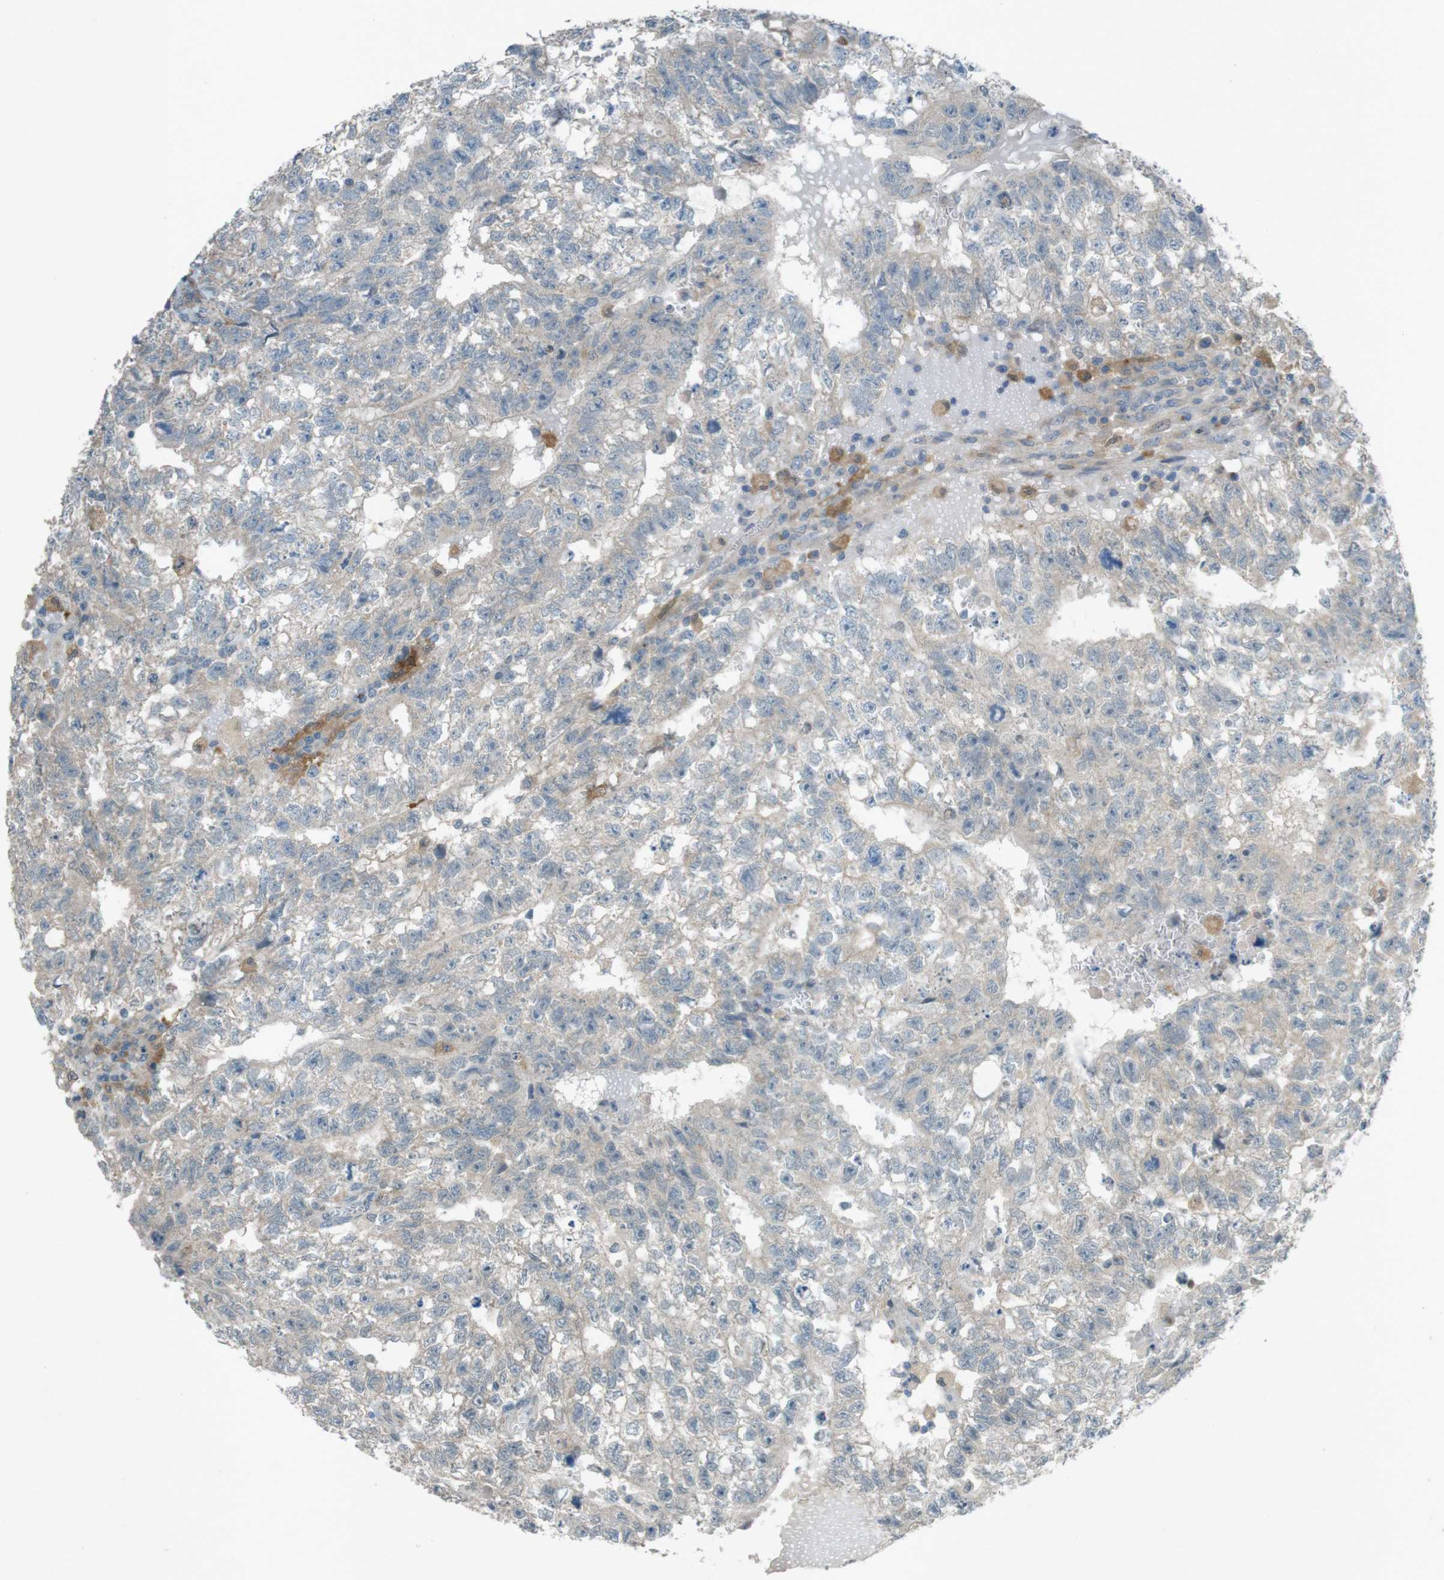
{"staining": {"intensity": "negative", "quantity": "none", "location": "none"}, "tissue": "testis cancer", "cell_type": "Tumor cells", "image_type": "cancer", "snomed": [{"axis": "morphology", "description": "Seminoma, NOS"}, {"axis": "morphology", "description": "Carcinoma, Embryonal, NOS"}, {"axis": "topography", "description": "Testis"}], "caption": "IHC histopathology image of neoplastic tissue: human testis cancer (seminoma) stained with DAB (3,3'-diaminobenzidine) shows no significant protein expression in tumor cells. The staining was performed using DAB to visualize the protein expression in brown, while the nuclei were stained in blue with hematoxylin (Magnification: 20x).", "gene": "TMEM41B", "patient": {"sex": "male", "age": 38}}